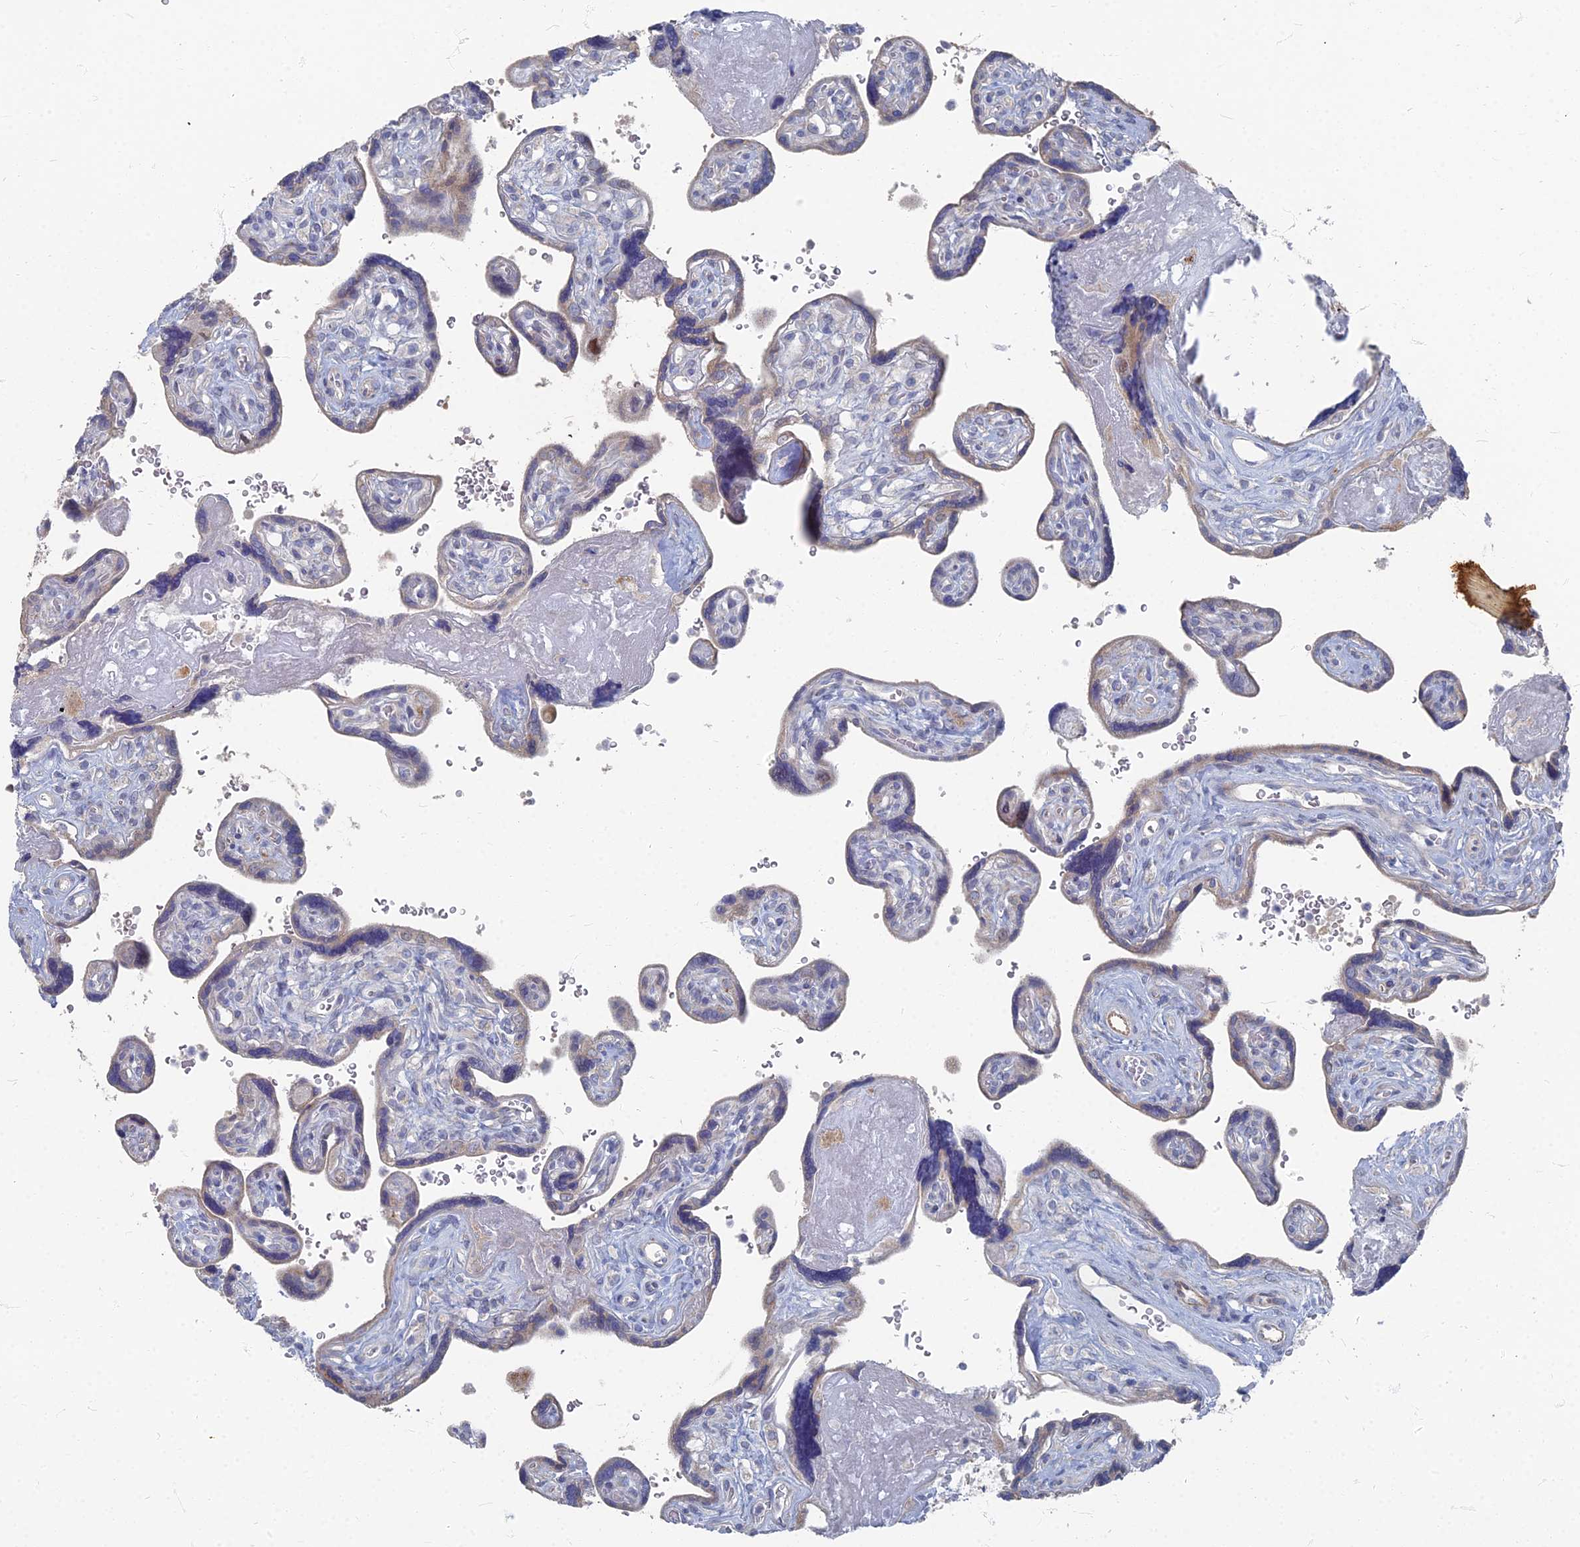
{"staining": {"intensity": "weak", "quantity": "<25%", "location": "cytoplasmic/membranous"}, "tissue": "placenta", "cell_type": "Trophoblastic cells", "image_type": "normal", "snomed": [{"axis": "morphology", "description": "Normal tissue, NOS"}, {"axis": "topography", "description": "Placenta"}], "caption": "High power microscopy photomicrograph of an IHC image of benign placenta, revealing no significant positivity in trophoblastic cells.", "gene": "TMEM128", "patient": {"sex": "female", "age": 39}}